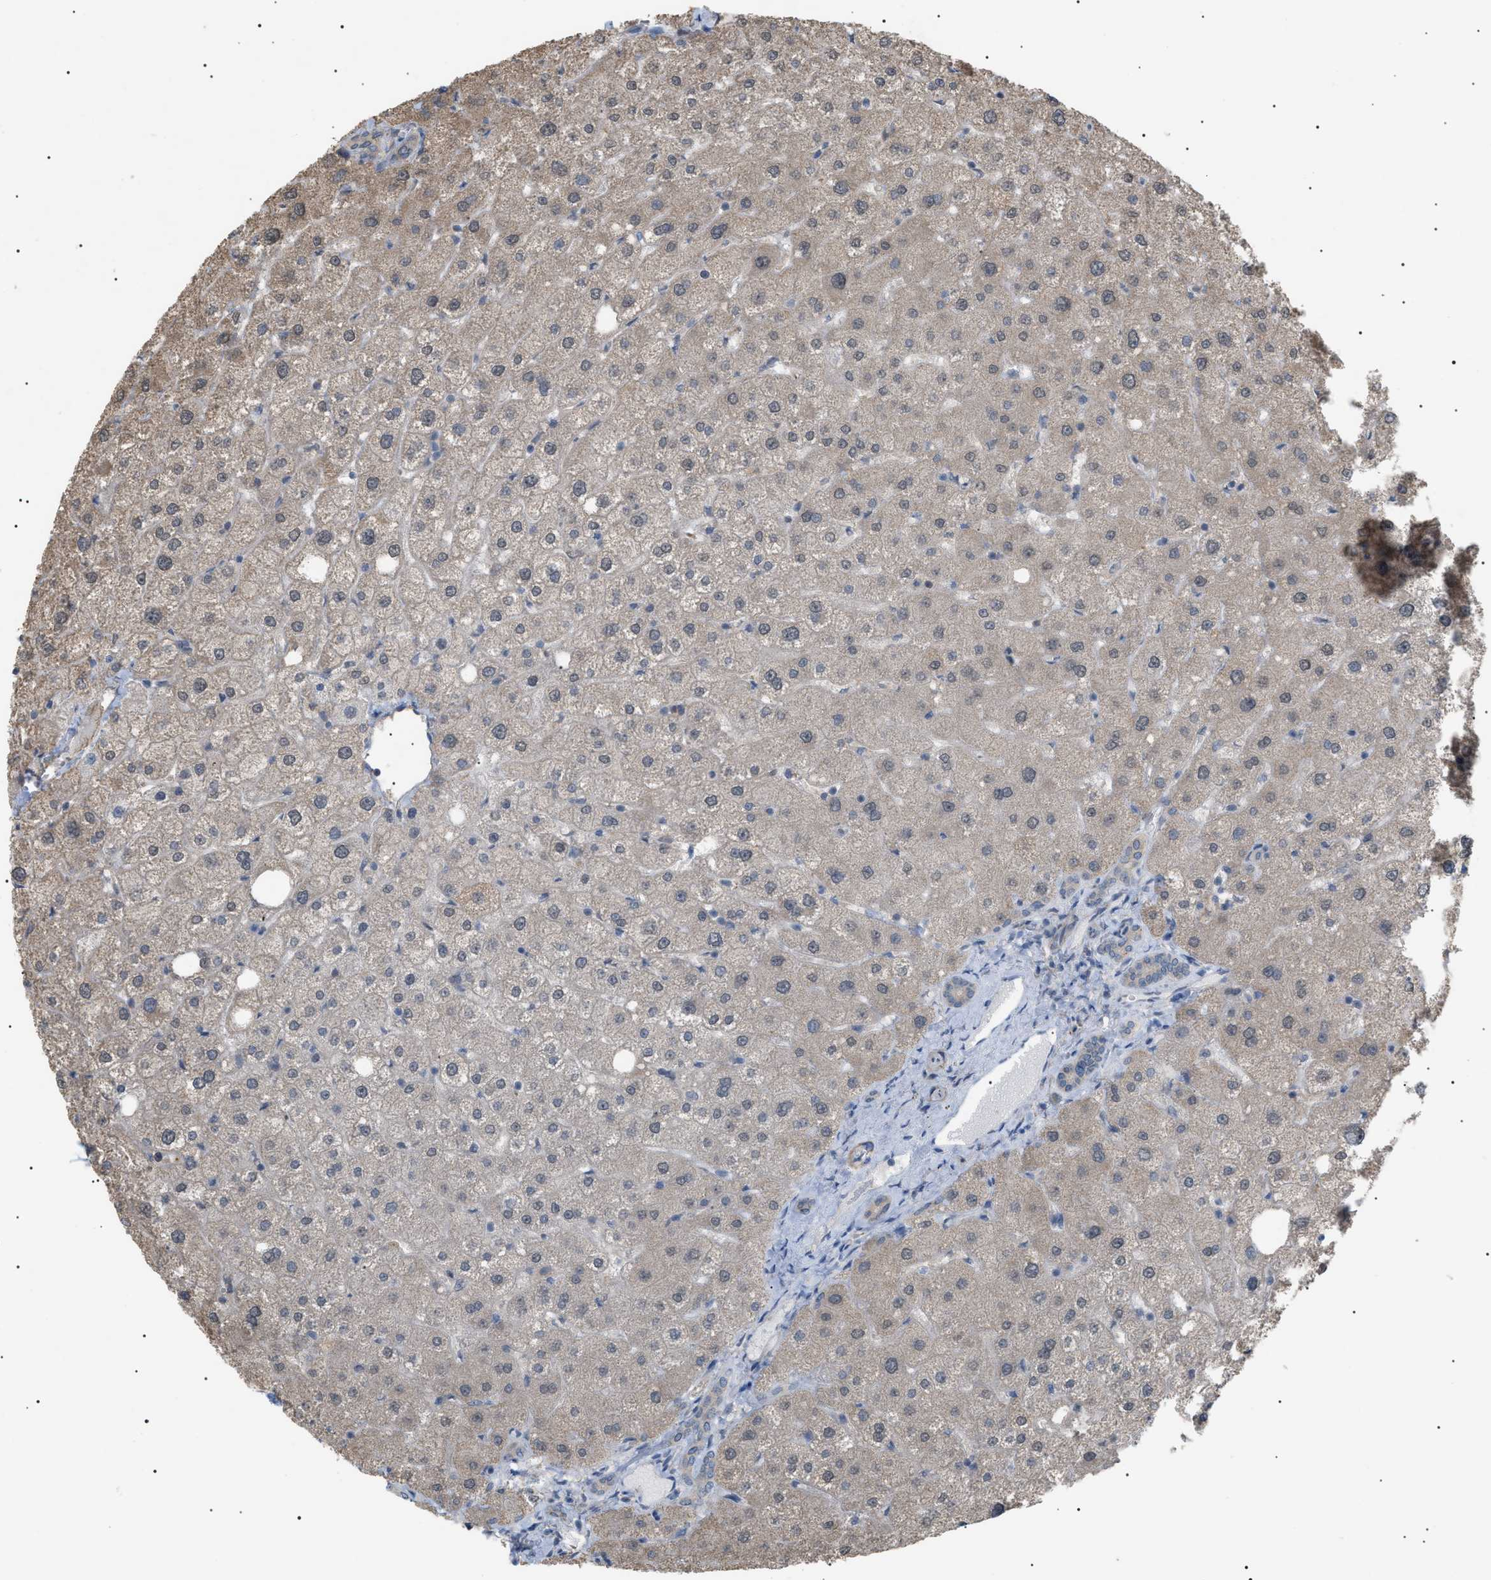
{"staining": {"intensity": "weak", "quantity": "25%-75%", "location": "cytoplasmic/membranous"}, "tissue": "liver", "cell_type": "Cholangiocytes", "image_type": "normal", "snomed": [{"axis": "morphology", "description": "Normal tissue, NOS"}, {"axis": "topography", "description": "Liver"}], "caption": "Protein expression analysis of benign liver exhibits weak cytoplasmic/membranous positivity in about 25%-75% of cholangiocytes.", "gene": "IRS2", "patient": {"sex": "male", "age": 73}}